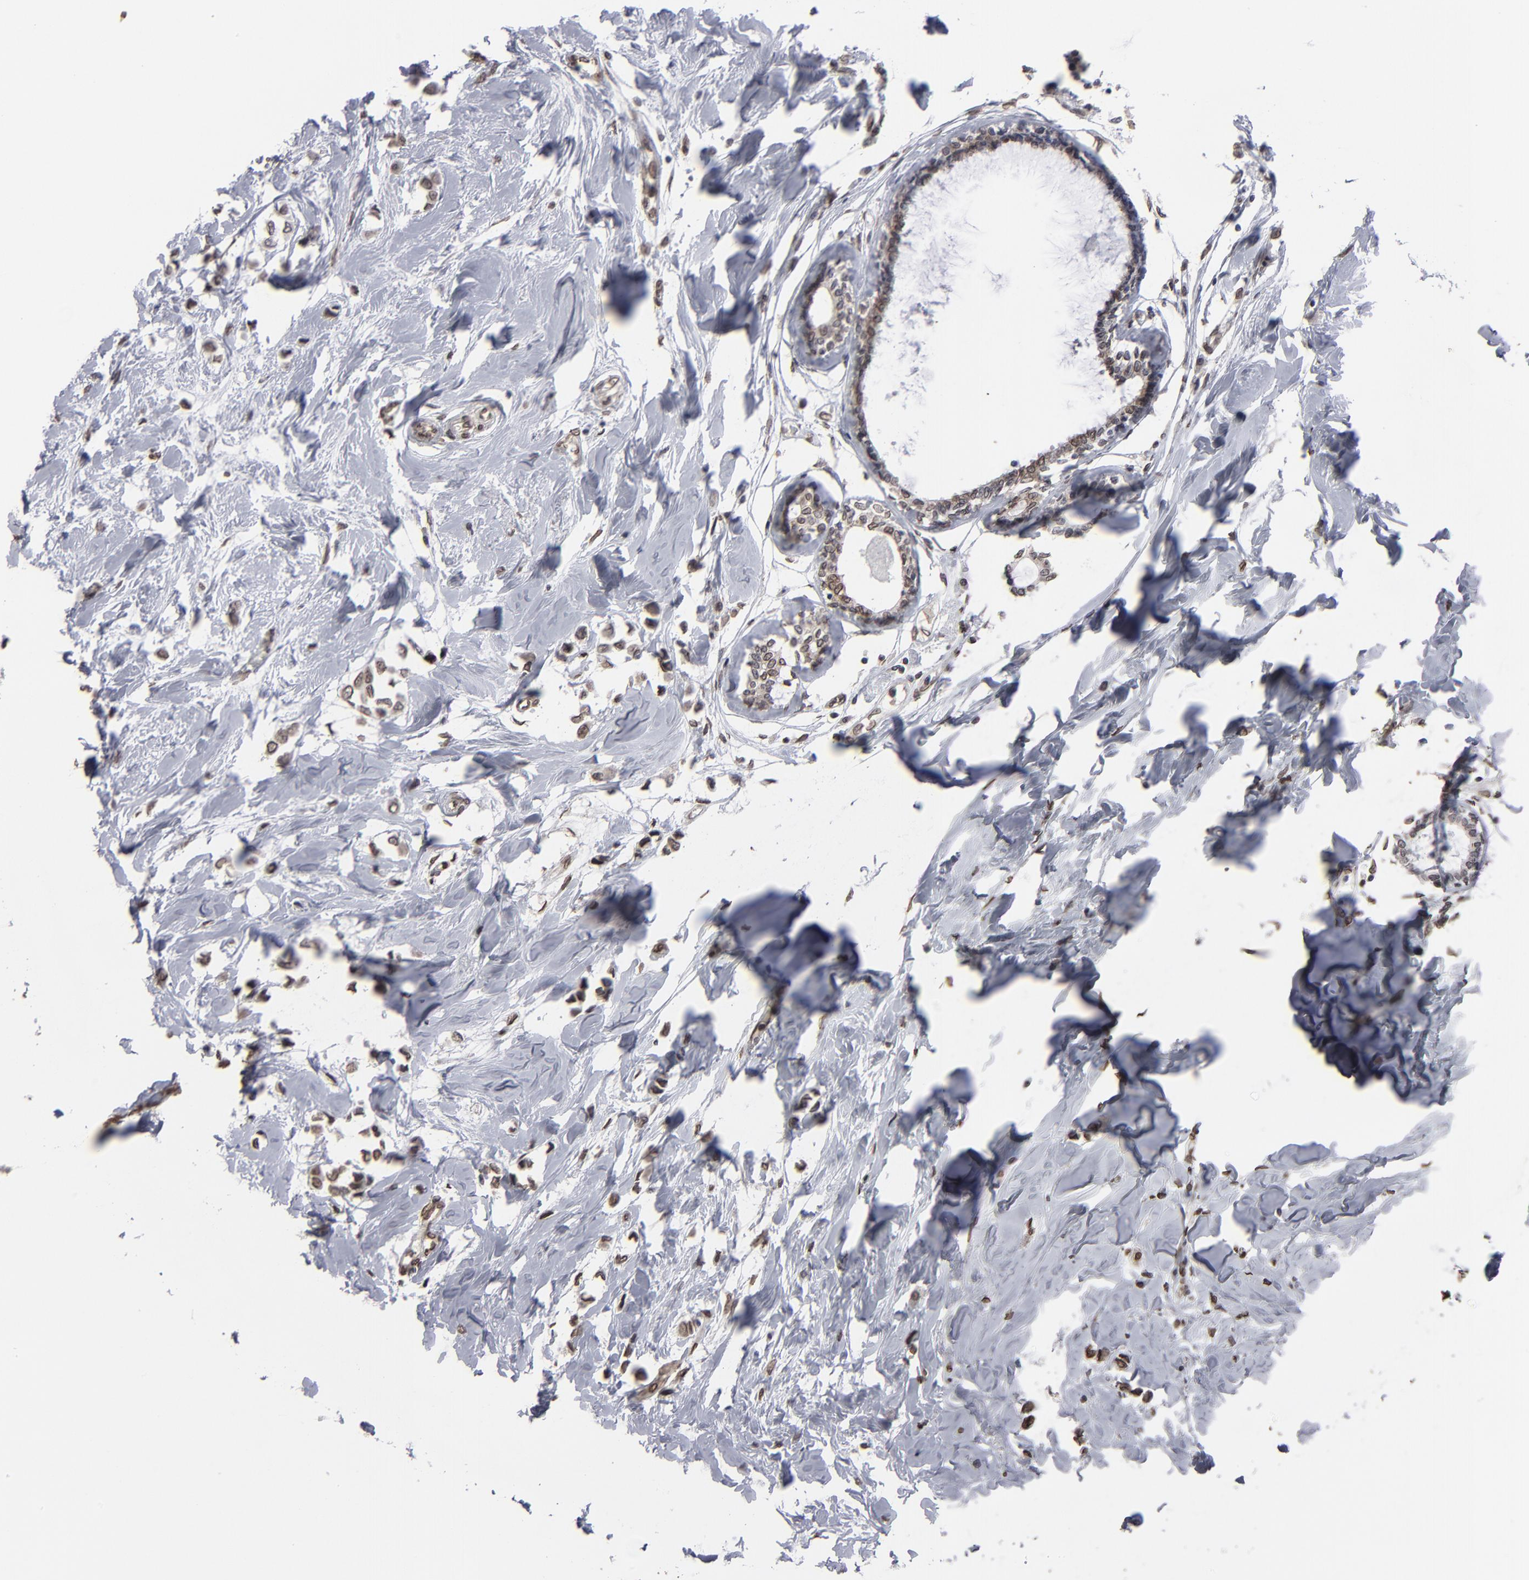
{"staining": {"intensity": "weak", "quantity": "25%-75%", "location": "nuclear"}, "tissue": "breast cancer", "cell_type": "Tumor cells", "image_type": "cancer", "snomed": [{"axis": "morphology", "description": "Lobular carcinoma"}, {"axis": "topography", "description": "Breast"}], "caption": "Protein expression by immunohistochemistry (IHC) reveals weak nuclear positivity in about 25%-75% of tumor cells in breast lobular carcinoma.", "gene": "BAZ1A", "patient": {"sex": "female", "age": 51}}